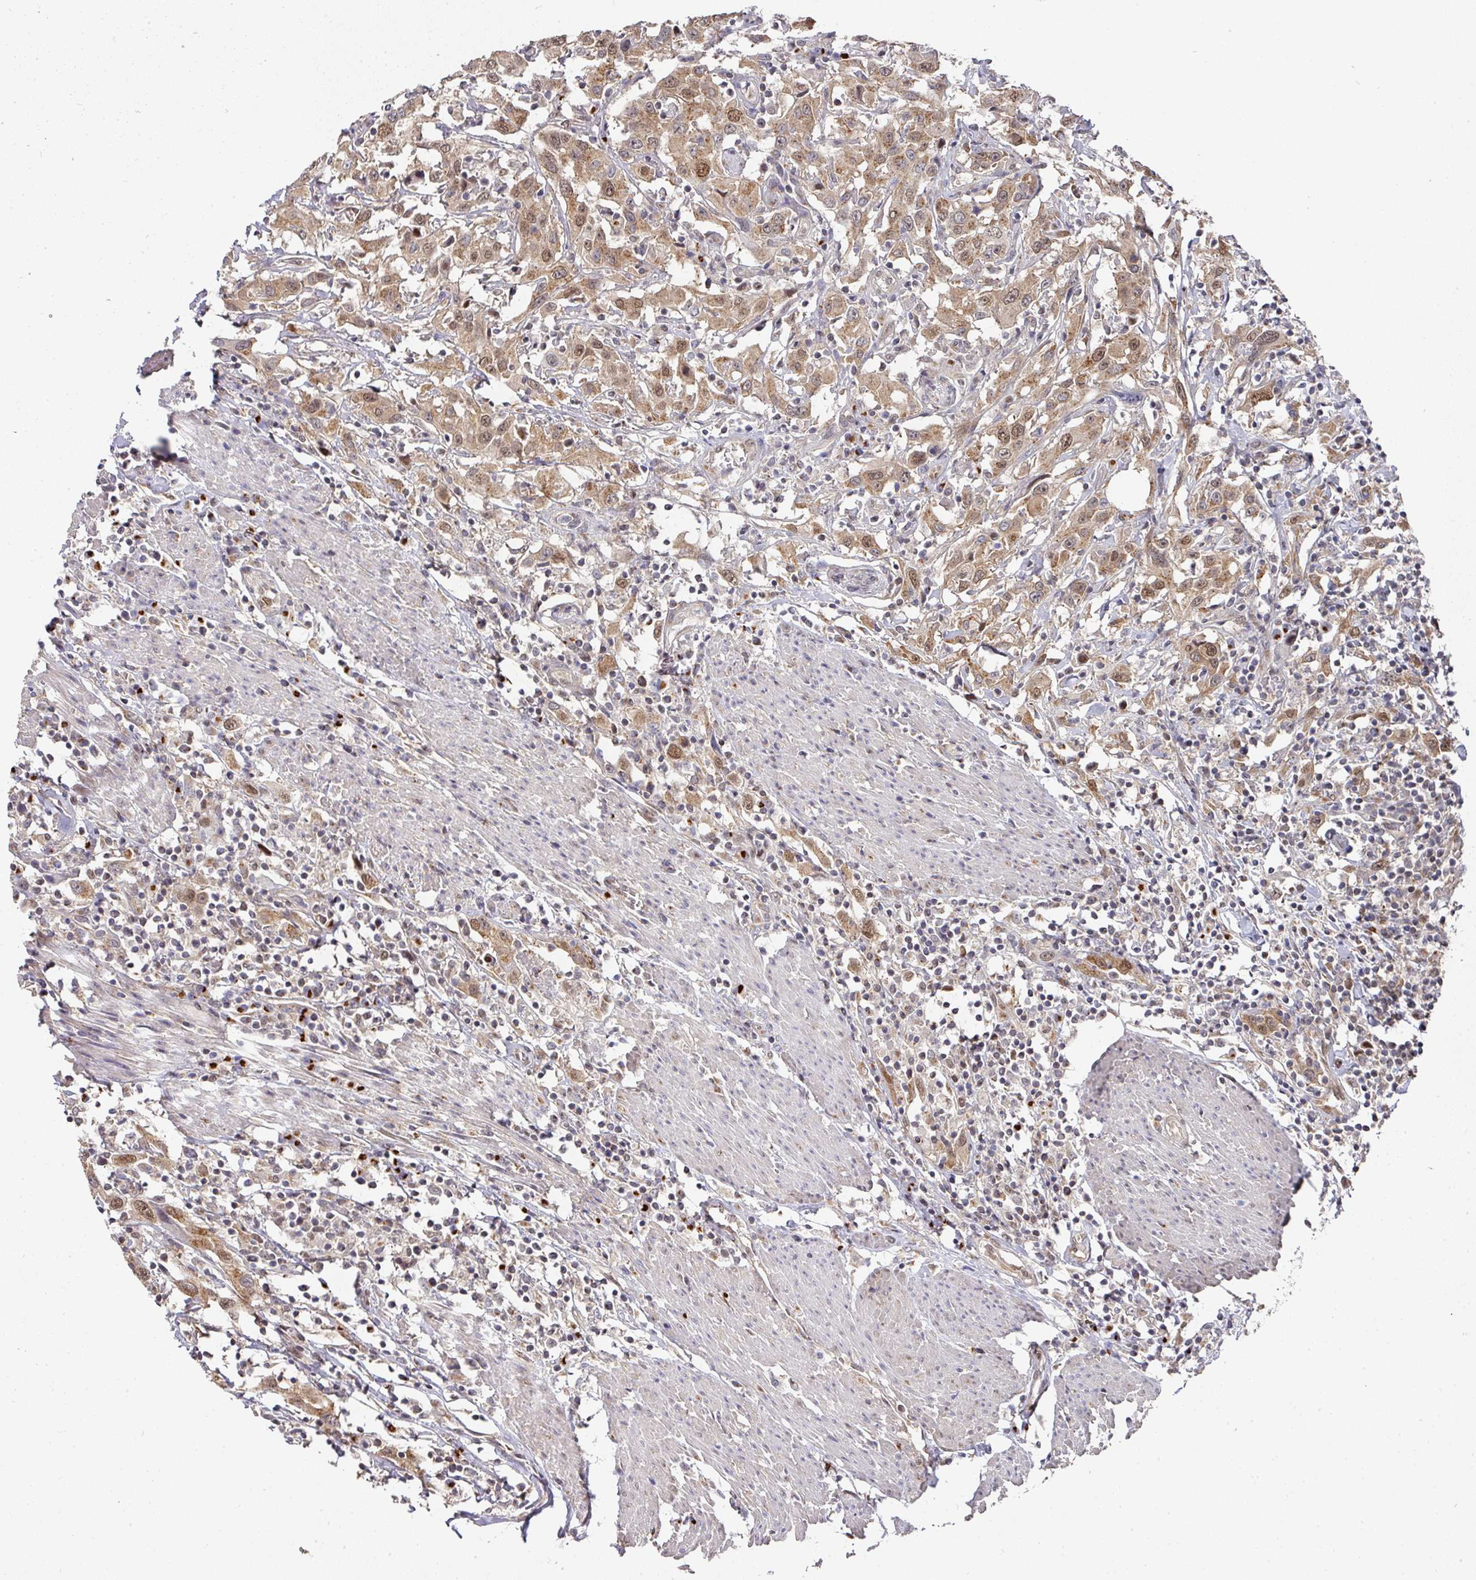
{"staining": {"intensity": "moderate", "quantity": ">75%", "location": "cytoplasmic/membranous,nuclear"}, "tissue": "urothelial cancer", "cell_type": "Tumor cells", "image_type": "cancer", "snomed": [{"axis": "morphology", "description": "Urothelial carcinoma, High grade"}, {"axis": "topography", "description": "Urinary bladder"}], "caption": "Brown immunohistochemical staining in urothelial carcinoma (high-grade) reveals moderate cytoplasmic/membranous and nuclear positivity in about >75% of tumor cells. (Stains: DAB (3,3'-diaminobenzidine) in brown, nuclei in blue, Microscopy: brightfield microscopy at high magnification).", "gene": "C18orf25", "patient": {"sex": "male", "age": 61}}